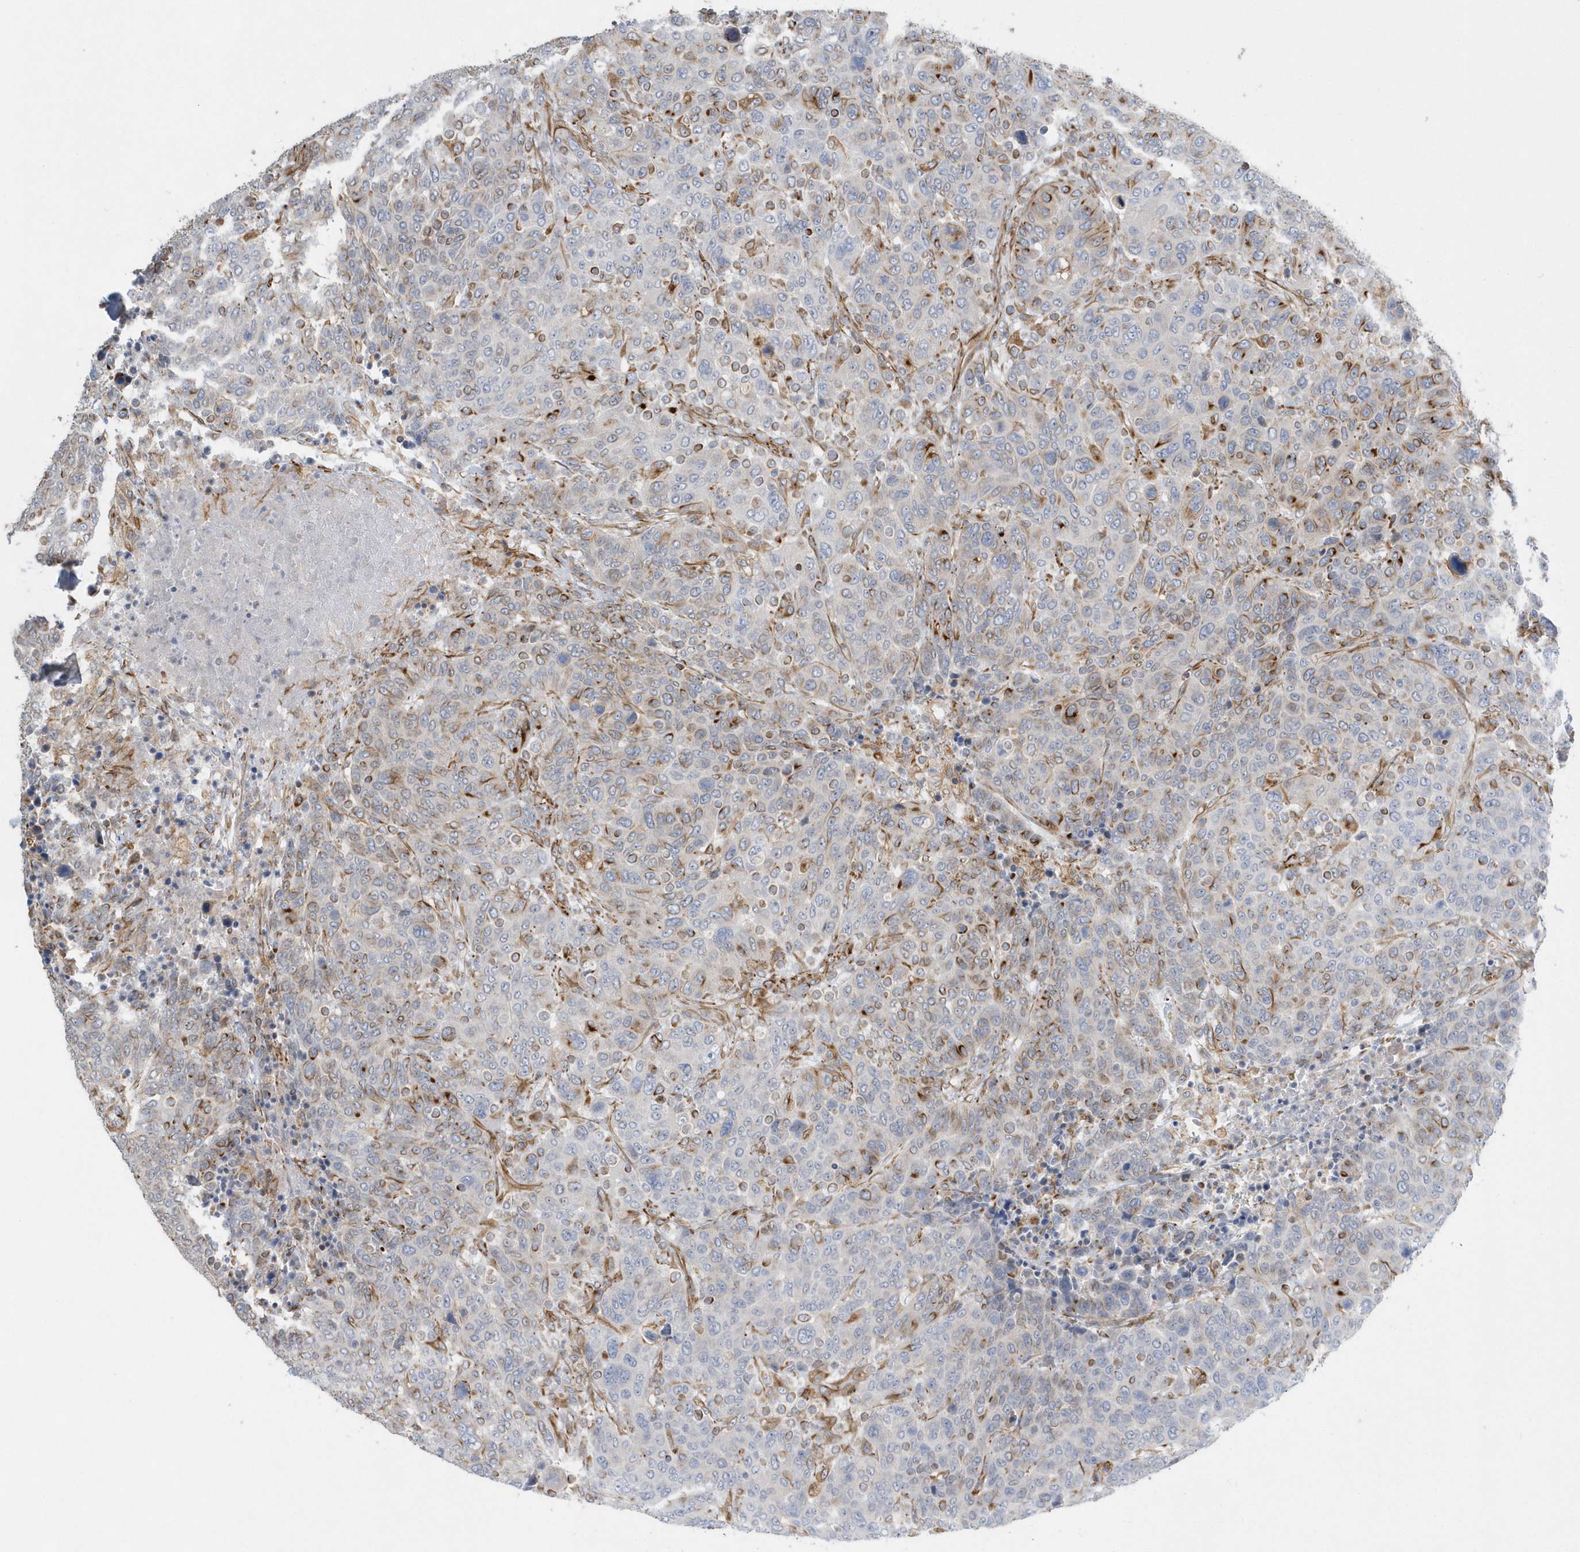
{"staining": {"intensity": "negative", "quantity": "none", "location": "none"}, "tissue": "breast cancer", "cell_type": "Tumor cells", "image_type": "cancer", "snomed": [{"axis": "morphology", "description": "Duct carcinoma"}, {"axis": "topography", "description": "Breast"}], "caption": "Immunohistochemistry (IHC) micrograph of human breast invasive ductal carcinoma stained for a protein (brown), which shows no positivity in tumor cells. (DAB (3,3'-diaminobenzidine) IHC with hematoxylin counter stain).", "gene": "RAB17", "patient": {"sex": "female", "age": 37}}